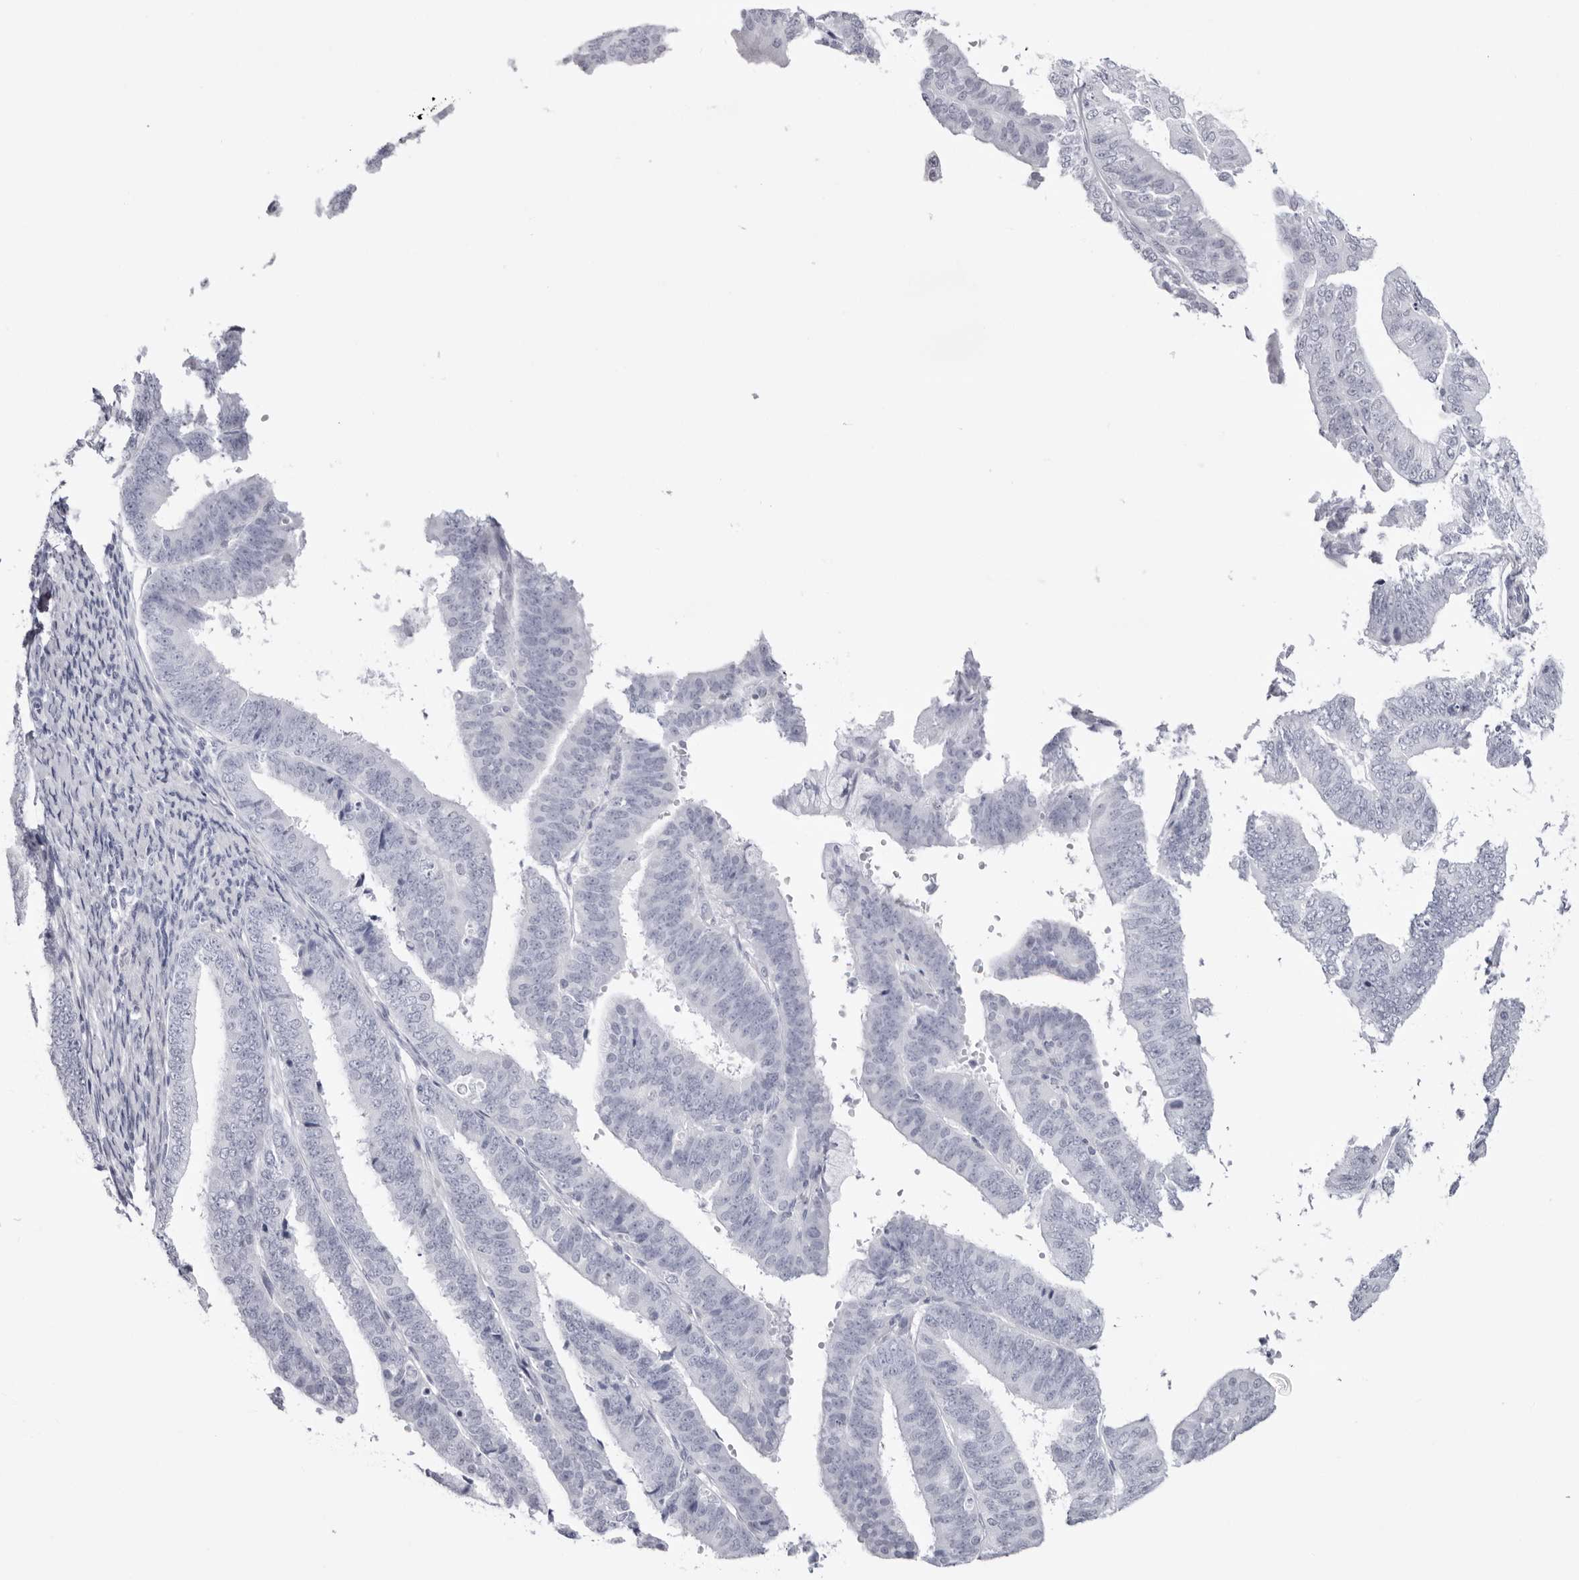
{"staining": {"intensity": "negative", "quantity": "none", "location": "none"}, "tissue": "endometrial cancer", "cell_type": "Tumor cells", "image_type": "cancer", "snomed": [{"axis": "morphology", "description": "Adenocarcinoma, NOS"}, {"axis": "topography", "description": "Endometrium"}], "caption": "There is no significant staining in tumor cells of endometrial adenocarcinoma. (DAB immunohistochemistry with hematoxylin counter stain).", "gene": "INSL3", "patient": {"sex": "female", "age": 63}}